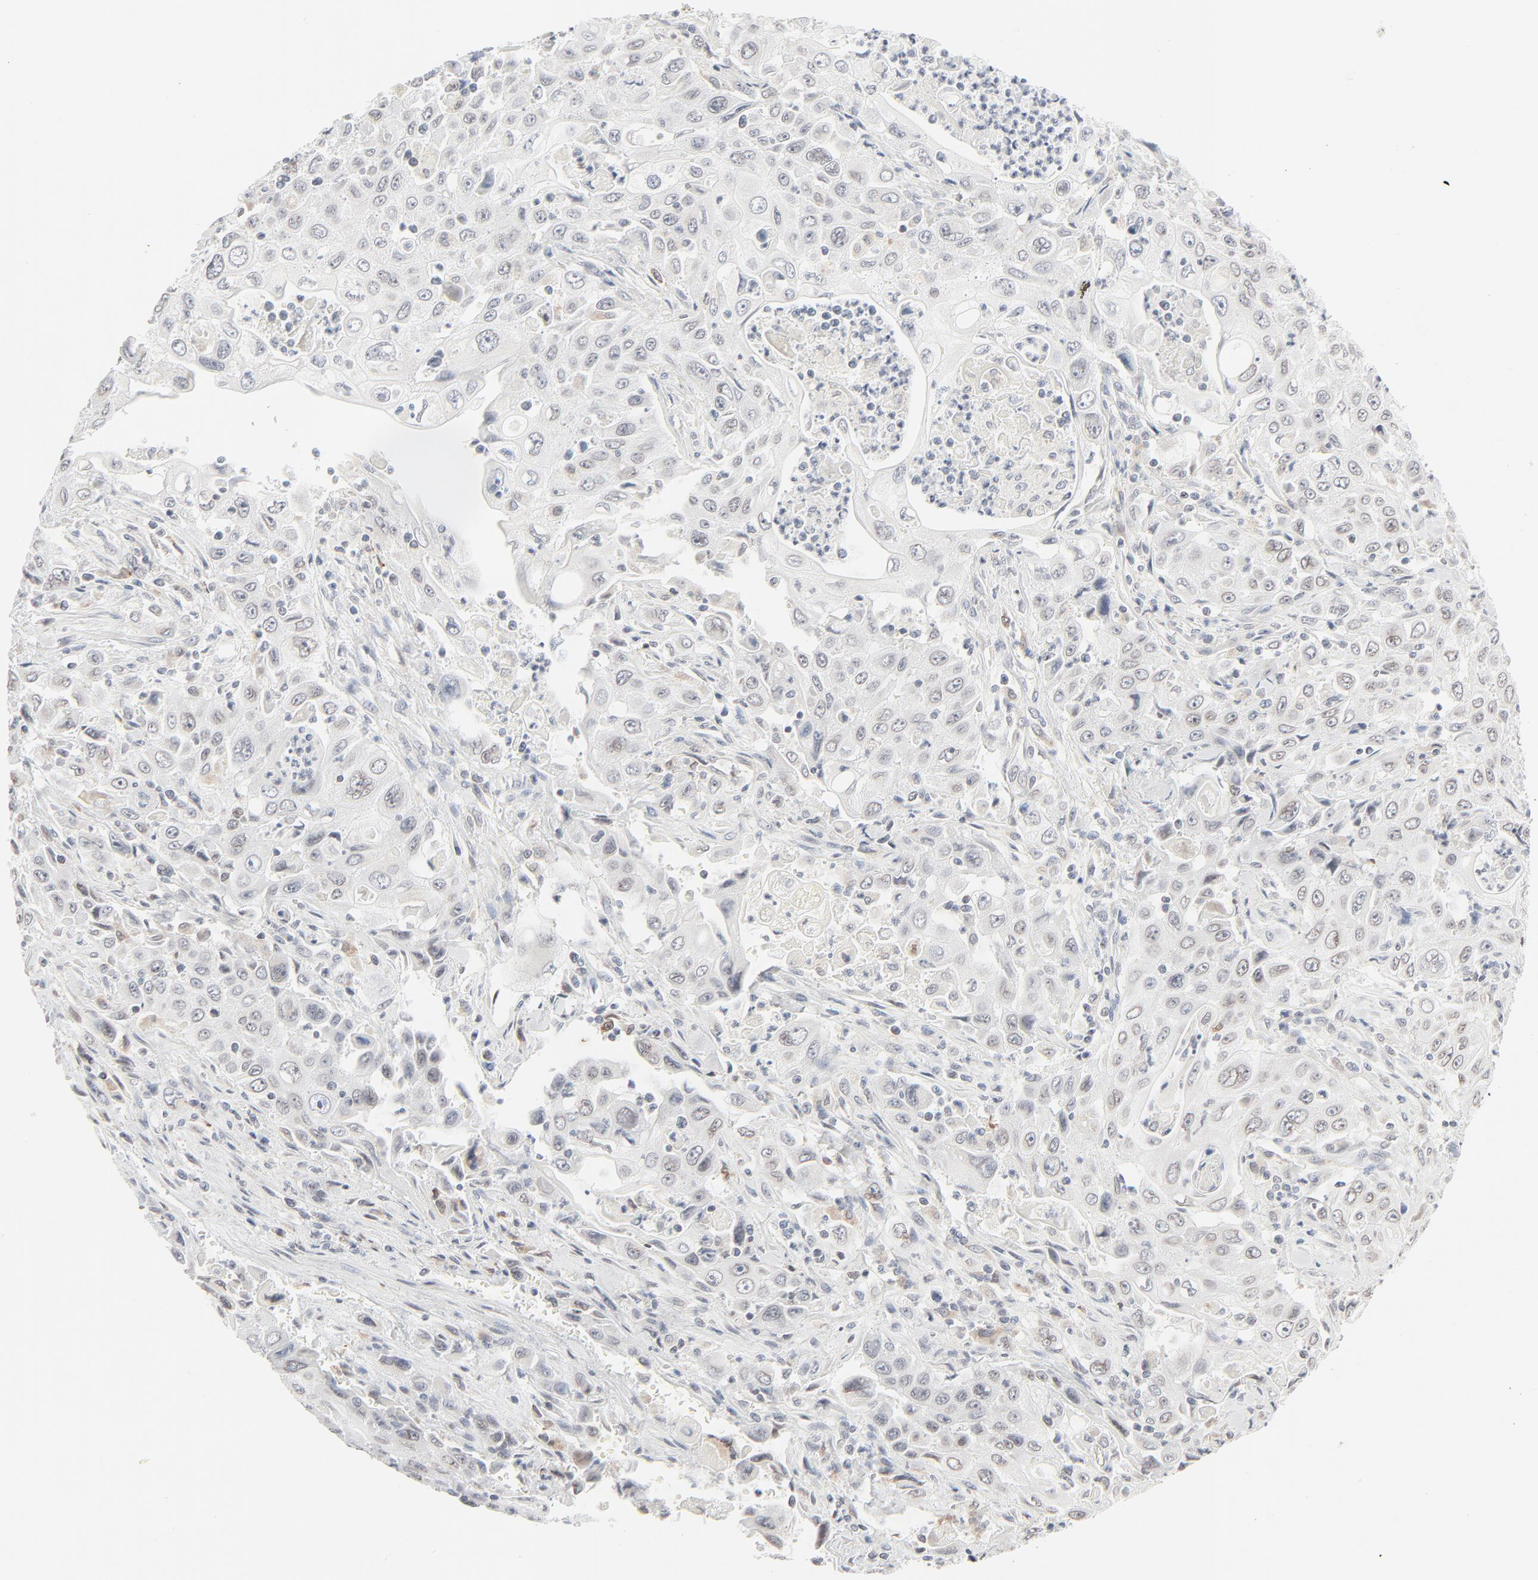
{"staining": {"intensity": "weak", "quantity": "<25%", "location": "cytoplasmic/membranous,nuclear"}, "tissue": "pancreatic cancer", "cell_type": "Tumor cells", "image_type": "cancer", "snomed": [{"axis": "morphology", "description": "Adenocarcinoma, NOS"}, {"axis": "topography", "description": "Pancreas"}], "caption": "DAB (3,3'-diaminobenzidine) immunohistochemical staining of pancreatic cancer reveals no significant positivity in tumor cells.", "gene": "MAD1L1", "patient": {"sex": "male", "age": 70}}